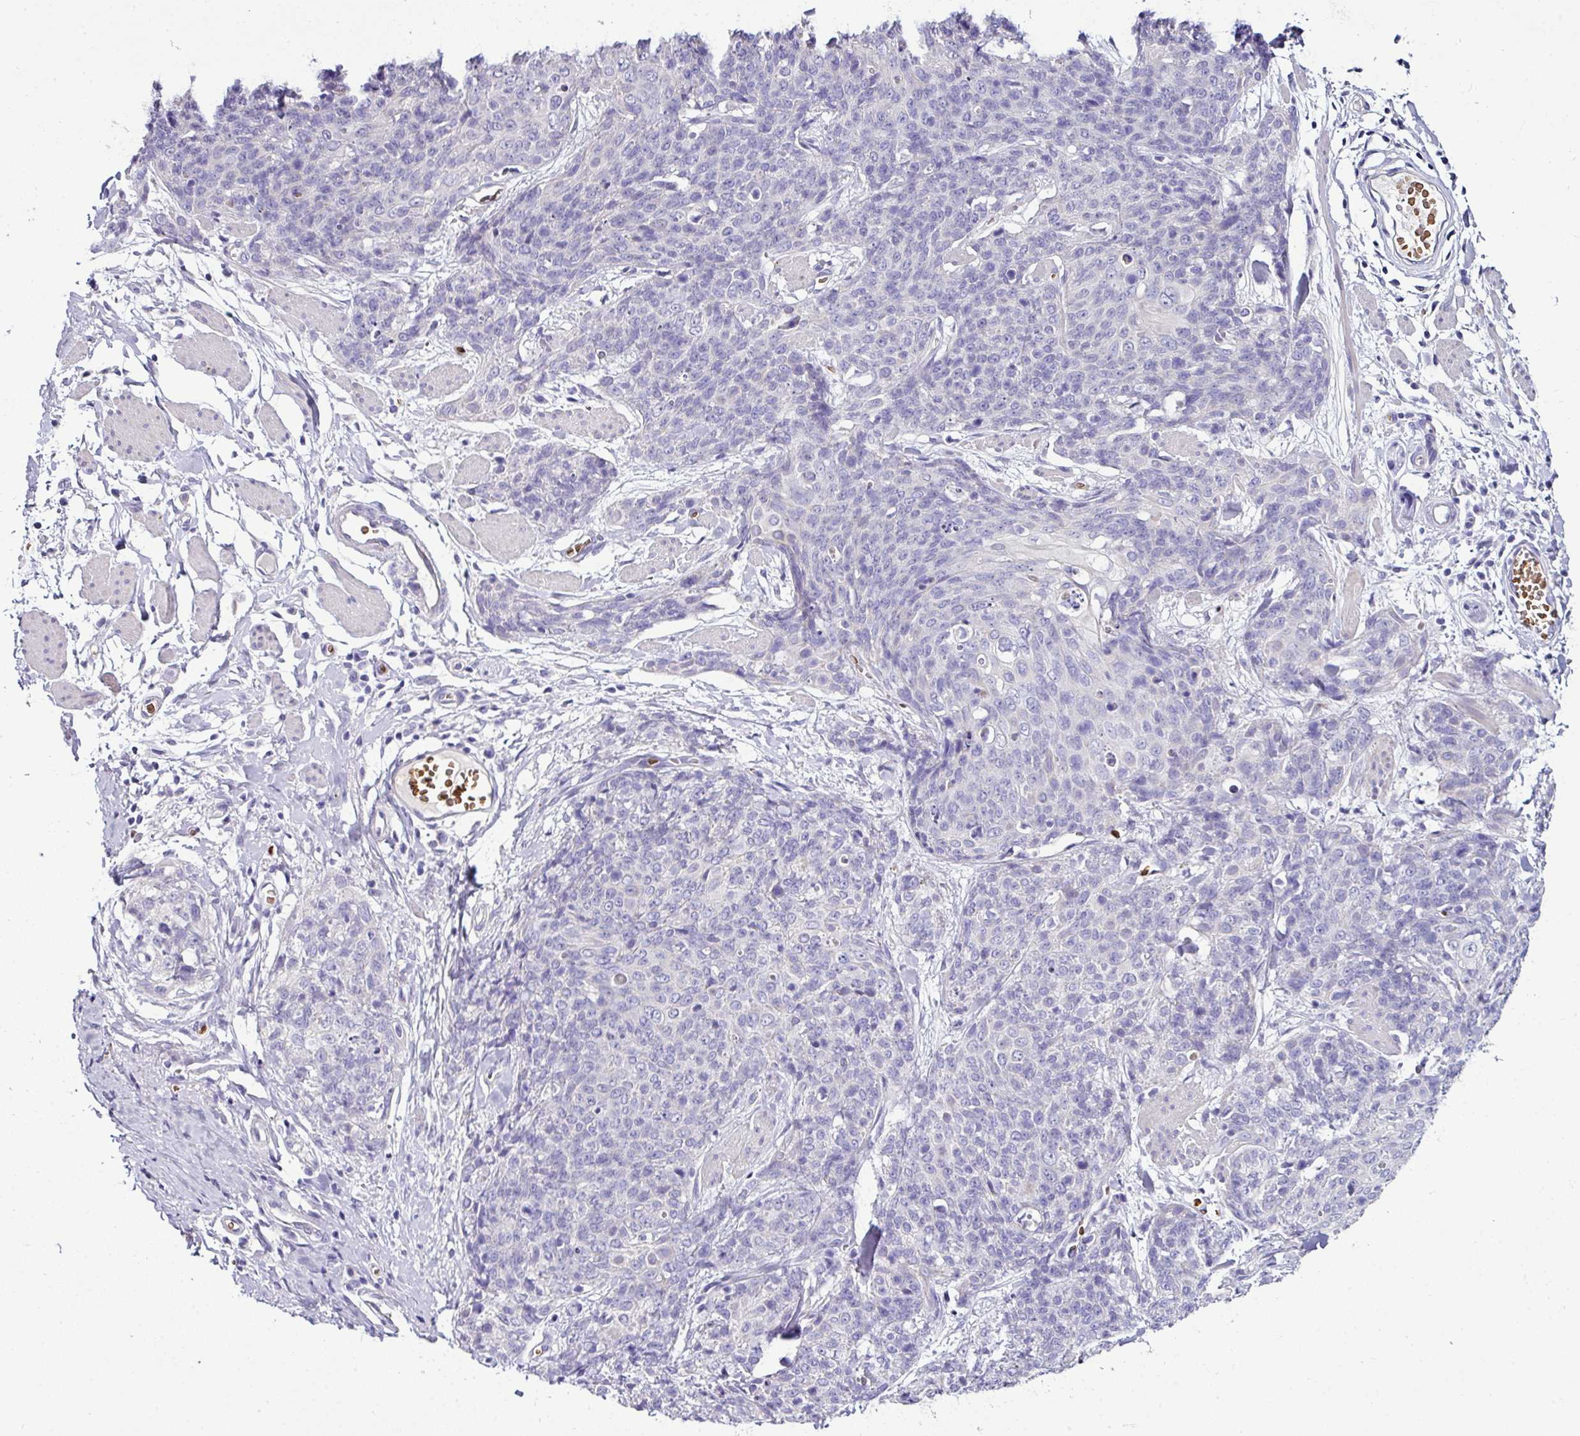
{"staining": {"intensity": "negative", "quantity": "none", "location": "none"}, "tissue": "skin cancer", "cell_type": "Tumor cells", "image_type": "cancer", "snomed": [{"axis": "morphology", "description": "Squamous cell carcinoma, NOS"}, {"axis": "topography", "description": "Skin"}, {"axis": "topography", "description": "Vulva"}], "caption": "Immunohistochemical staining of skin cancer demonstrates no significant staining in tumor cells.", "gene": "NAPSA", "patient": {"sex": "female", "age": 85}}